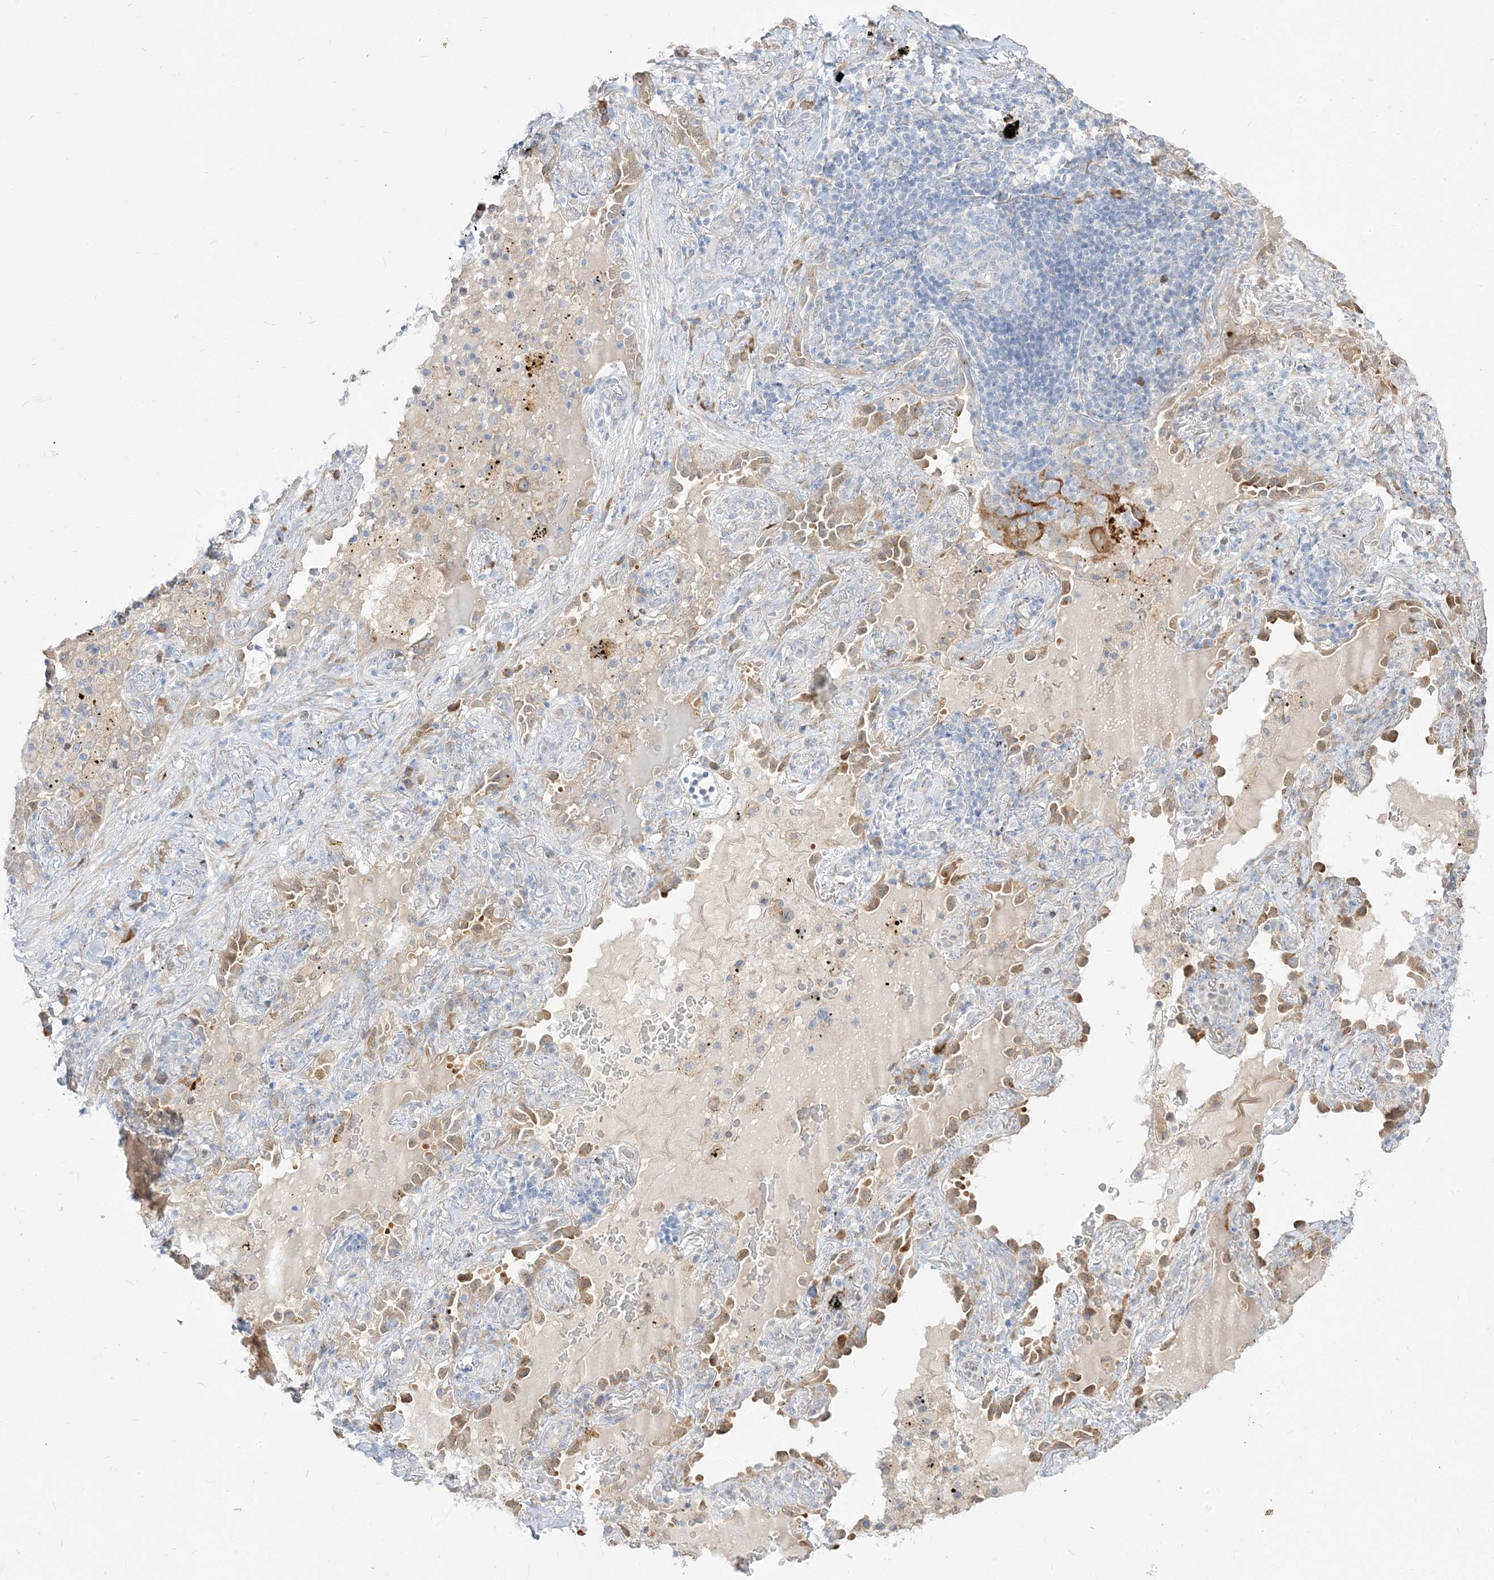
{"staining": {"intensity": "moderate", "quantity": "25%-75%", "location": "cytoplasmic/membranous"}, "tissue": "lung cancer", "cell_type": "Tumor cells", "image_type": "cancer", "snomed": [{"axis": "morphology", "description": "Squamous cell carcinoma, NOS"}, {"axis": "topography", "description": "Lung"}], "caption": "Immunohistochemistry (IHC) of human squamous cell carcinoma (lung) displays medium levels of moderate cytoplasmic/membranous staining in about 25%-75% of tumor cells.", "gene": "LOXL3", "patient": {"sex": "female", "age": 63}}